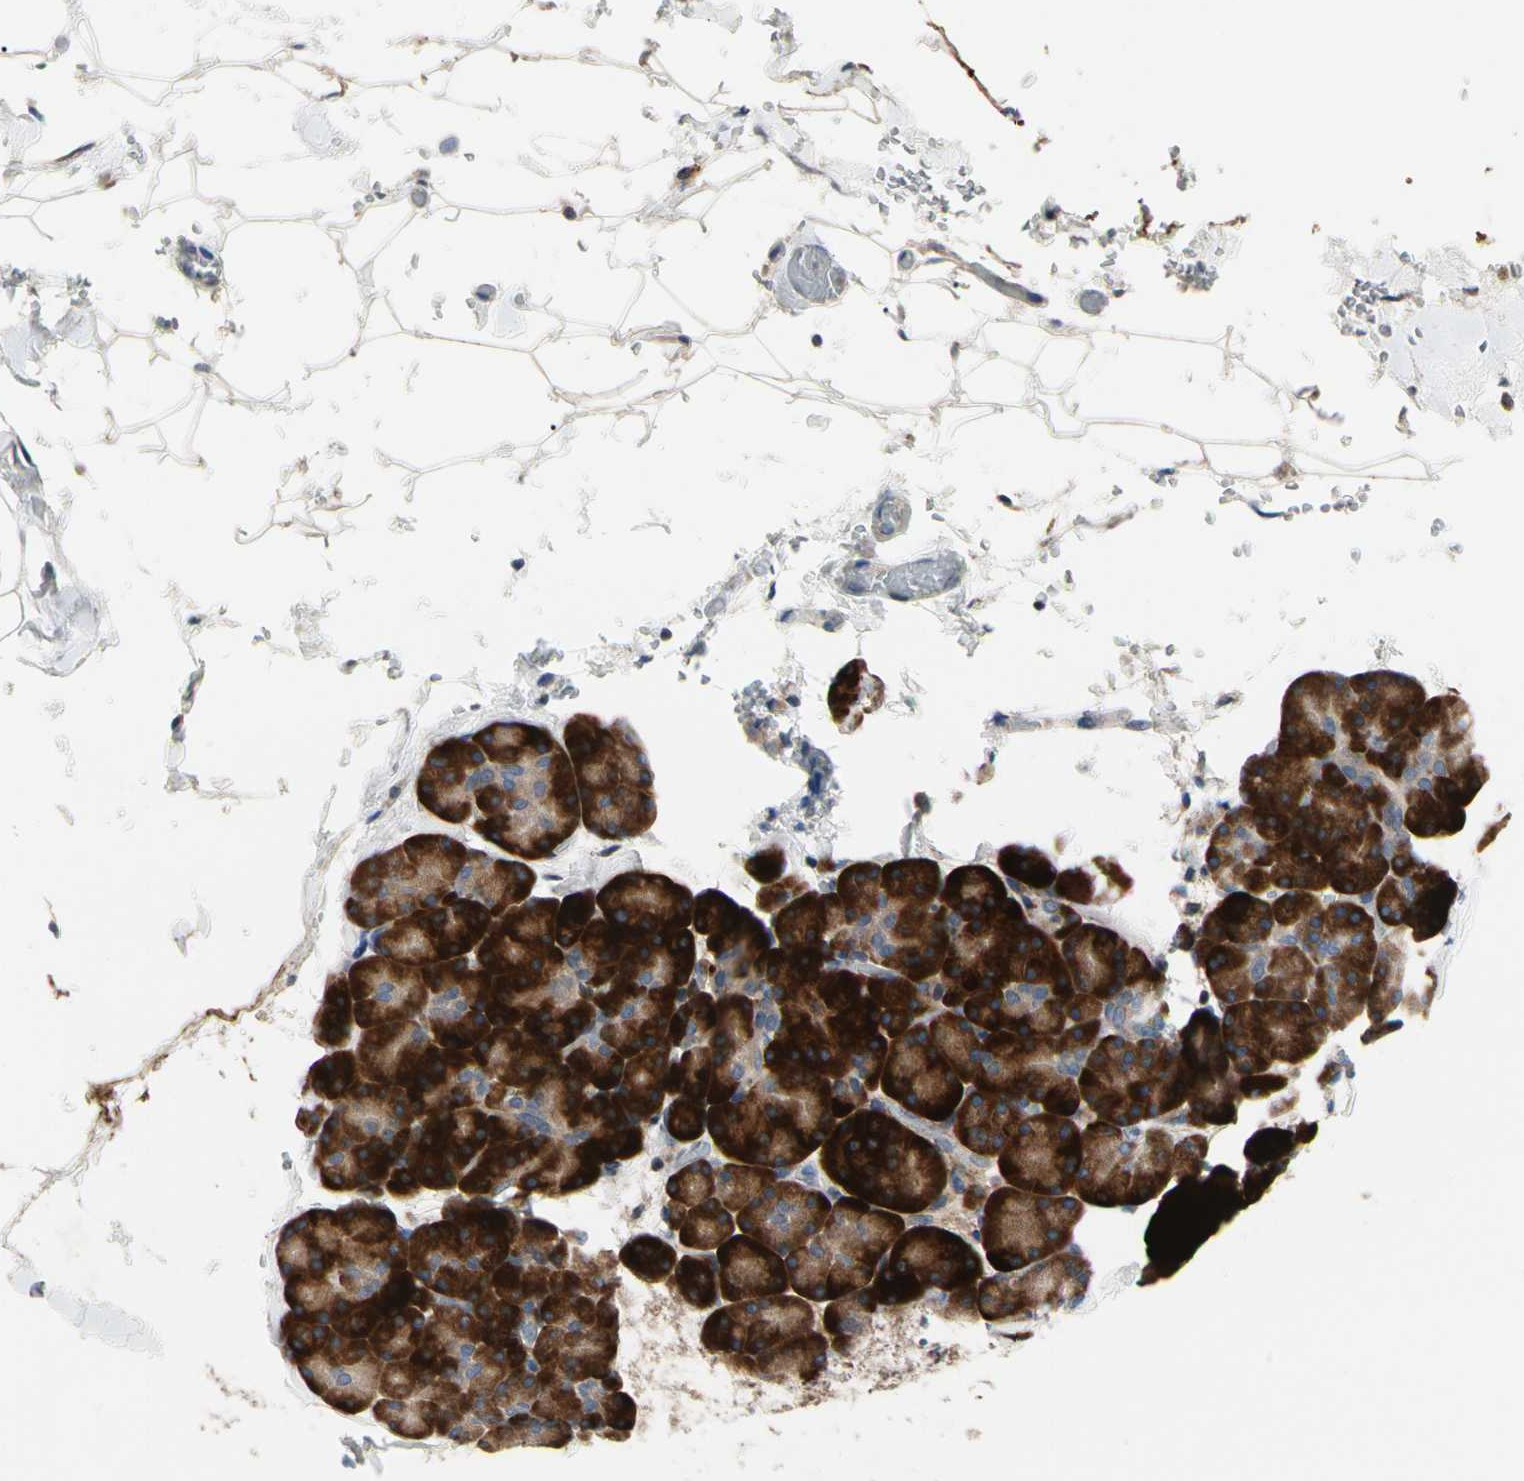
{"staining": {"intensity": "strong", "quantity": ">75%", "location": "cytoplasmic/membranous"}, "tissue": "pancreas", "cell_type": "Exocrine glandular cells", "image_type": "normal", "snomed": [{"axis": "morphology", "description": "Normal tissue, NOS"}, {"axis": "topography", "description": "Pancreas"}], "caption": "The histopathology image reveals a brown stain indicating the presence of a protein in the cytoplasmic/membranous of exocrine glandular cells in pancreas. (DAB IHC with brightfield microscopy, high magnification).", "gene": "MMEL1", "patient": {"sex": "female", "age": 35}}